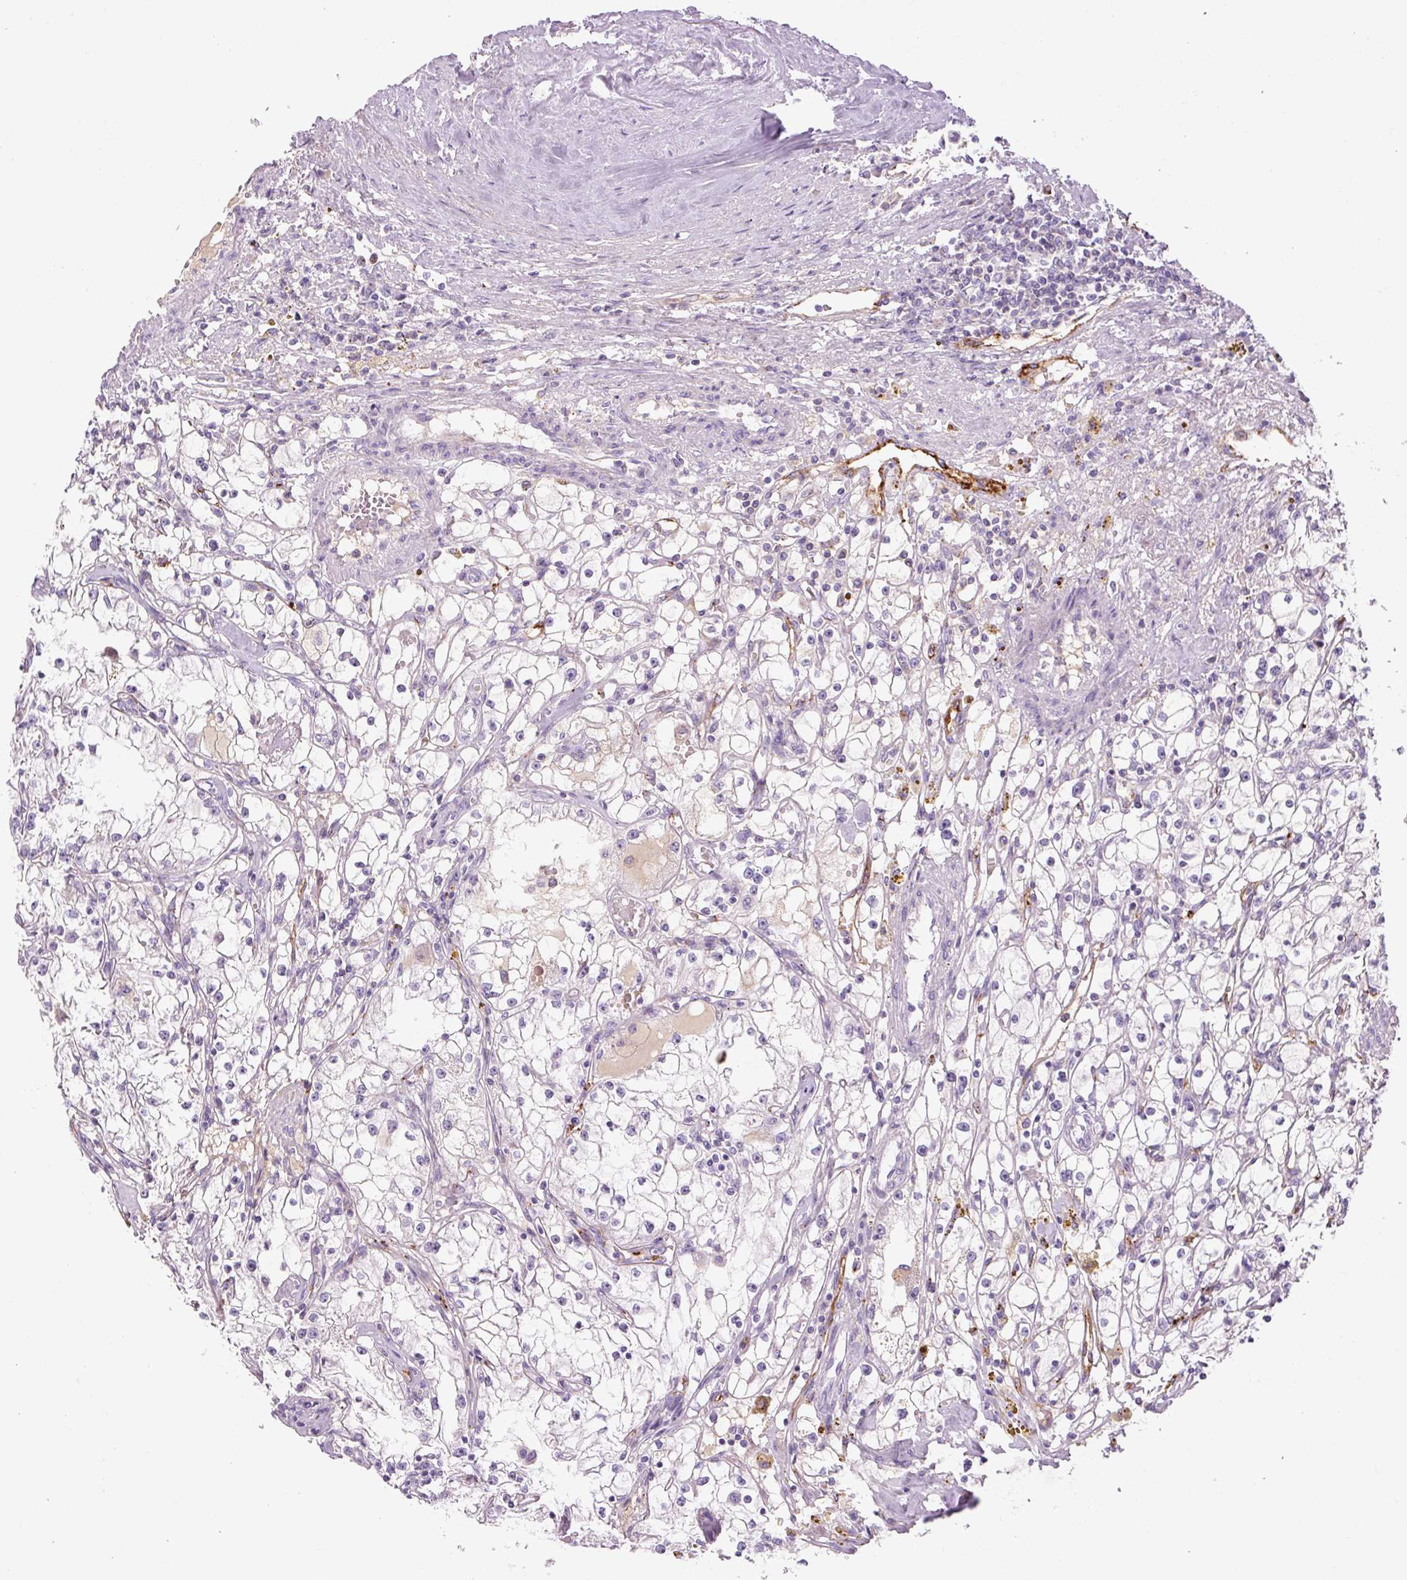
{"staining": {"intensity": "negative", "quantity": "none", "location": "none"}, "tissue": "renal cancer", "cell_type": "Tumor cells", "image_type": "cancer", "snomed": [{"axis": "morphology", "description": "Adenocarcinoma, NOS"}, {"axis": "topography", "description": "Kidney"}], "caption": "Immunohistochemistry (IHC) of renal cancer (adenocarcinoma) exhibits no staining in tumor cells.", "gene": "RSPO4", "patient": {"sex": "male", "age": 56}}